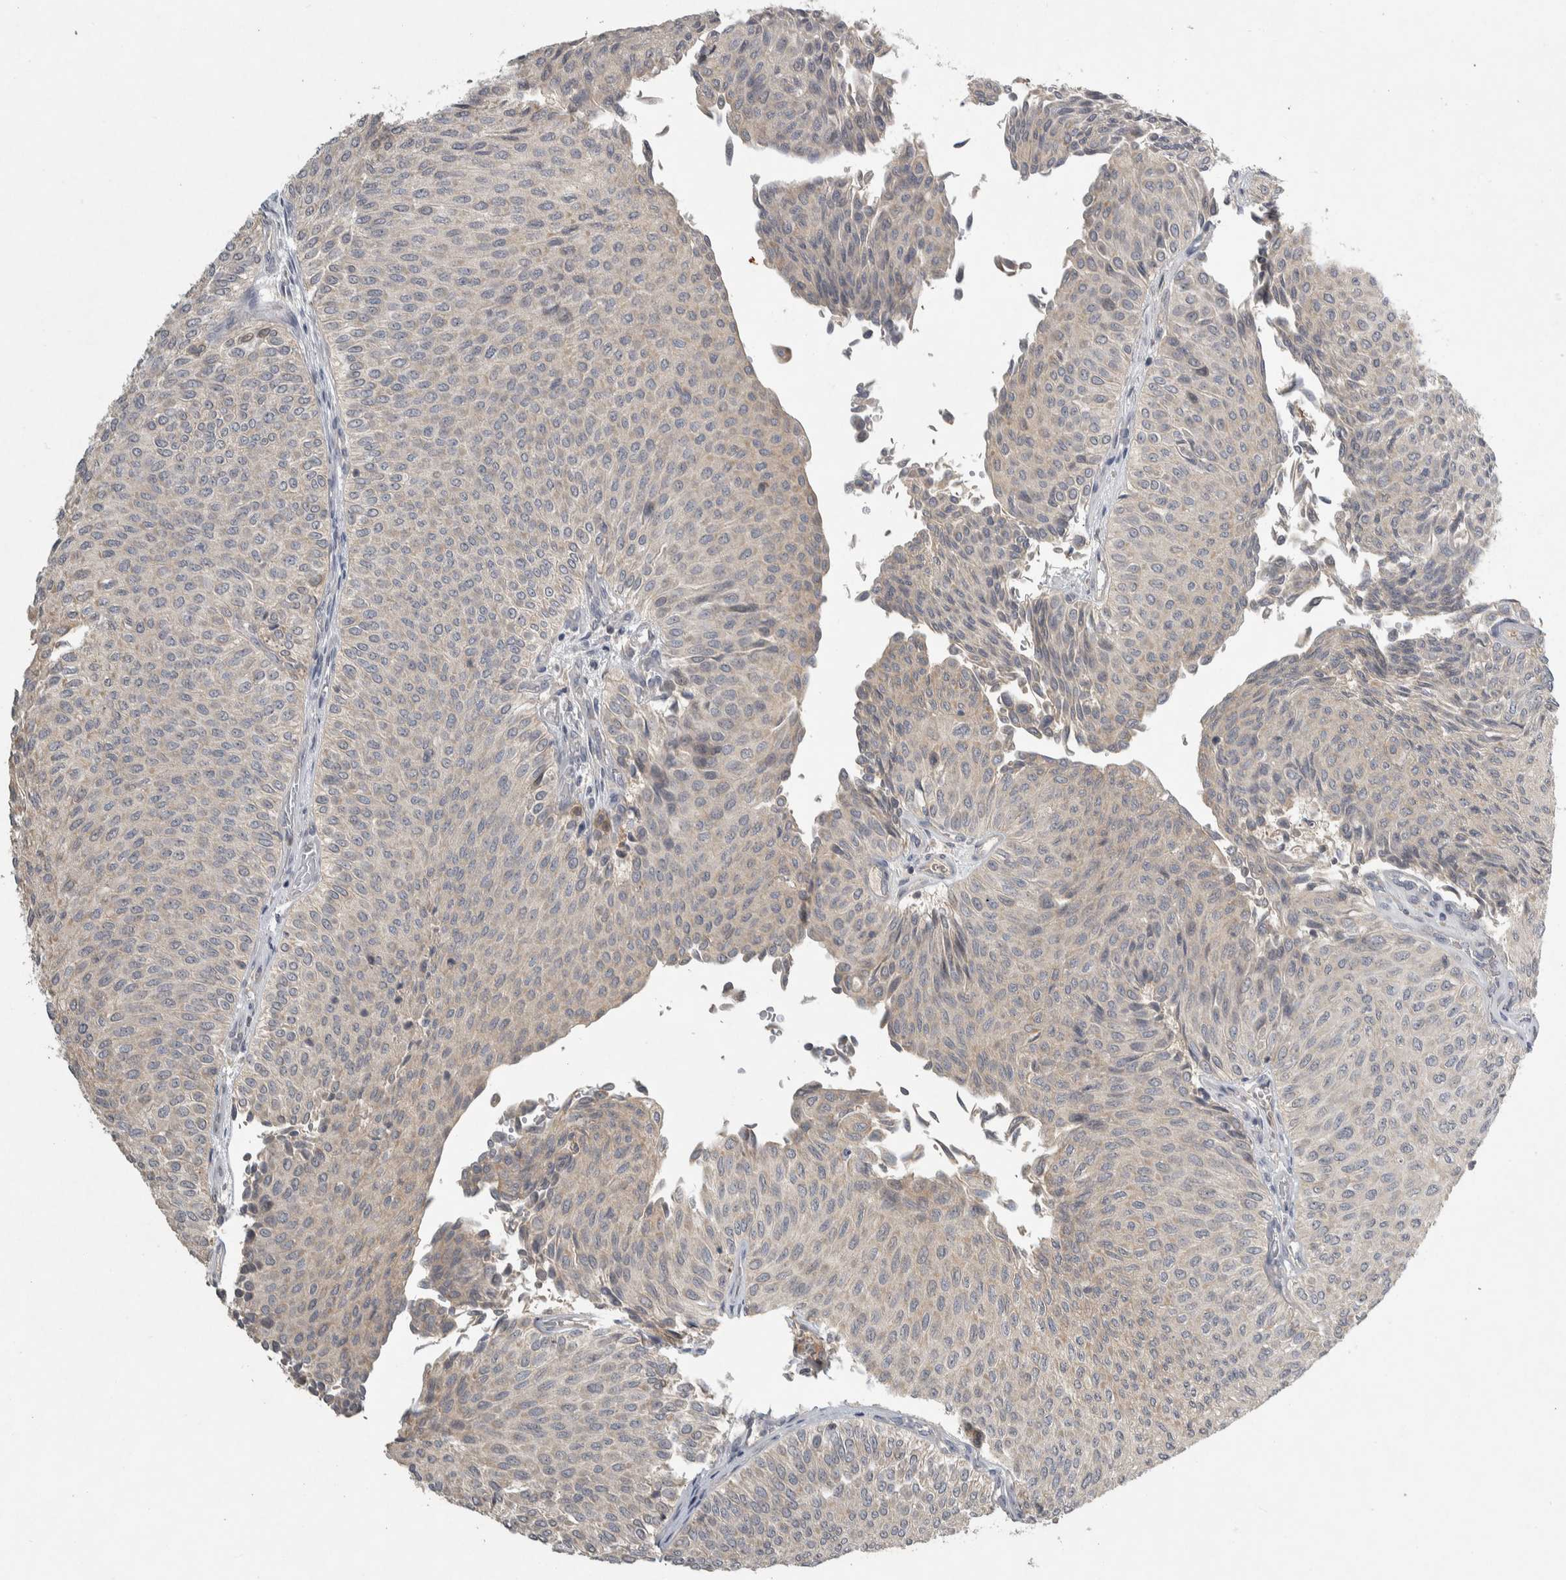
{"staining": {"intensity": "negative", "quantity": "none", "location": "none"}, "tissue": "urothelial cancer", "cell_type": "Tumor cells", "image_type": "cancer", "snomed": [{"axis": "morphology", "description": "Urothelial carcinoma, Low grade"}, {"axis": "topography", "description": "Urinary bladder"}], "caption": "This is a histopathology image of IHC staining of low-grade urothelial carcinoma, which shows no positivity in tumor cells. (DAB (3,3'-diaminobenzidine) immunohistochemistry, high magnification).", "gene": "EIF3H", "patient": {"sex": "male", "age": 78}}